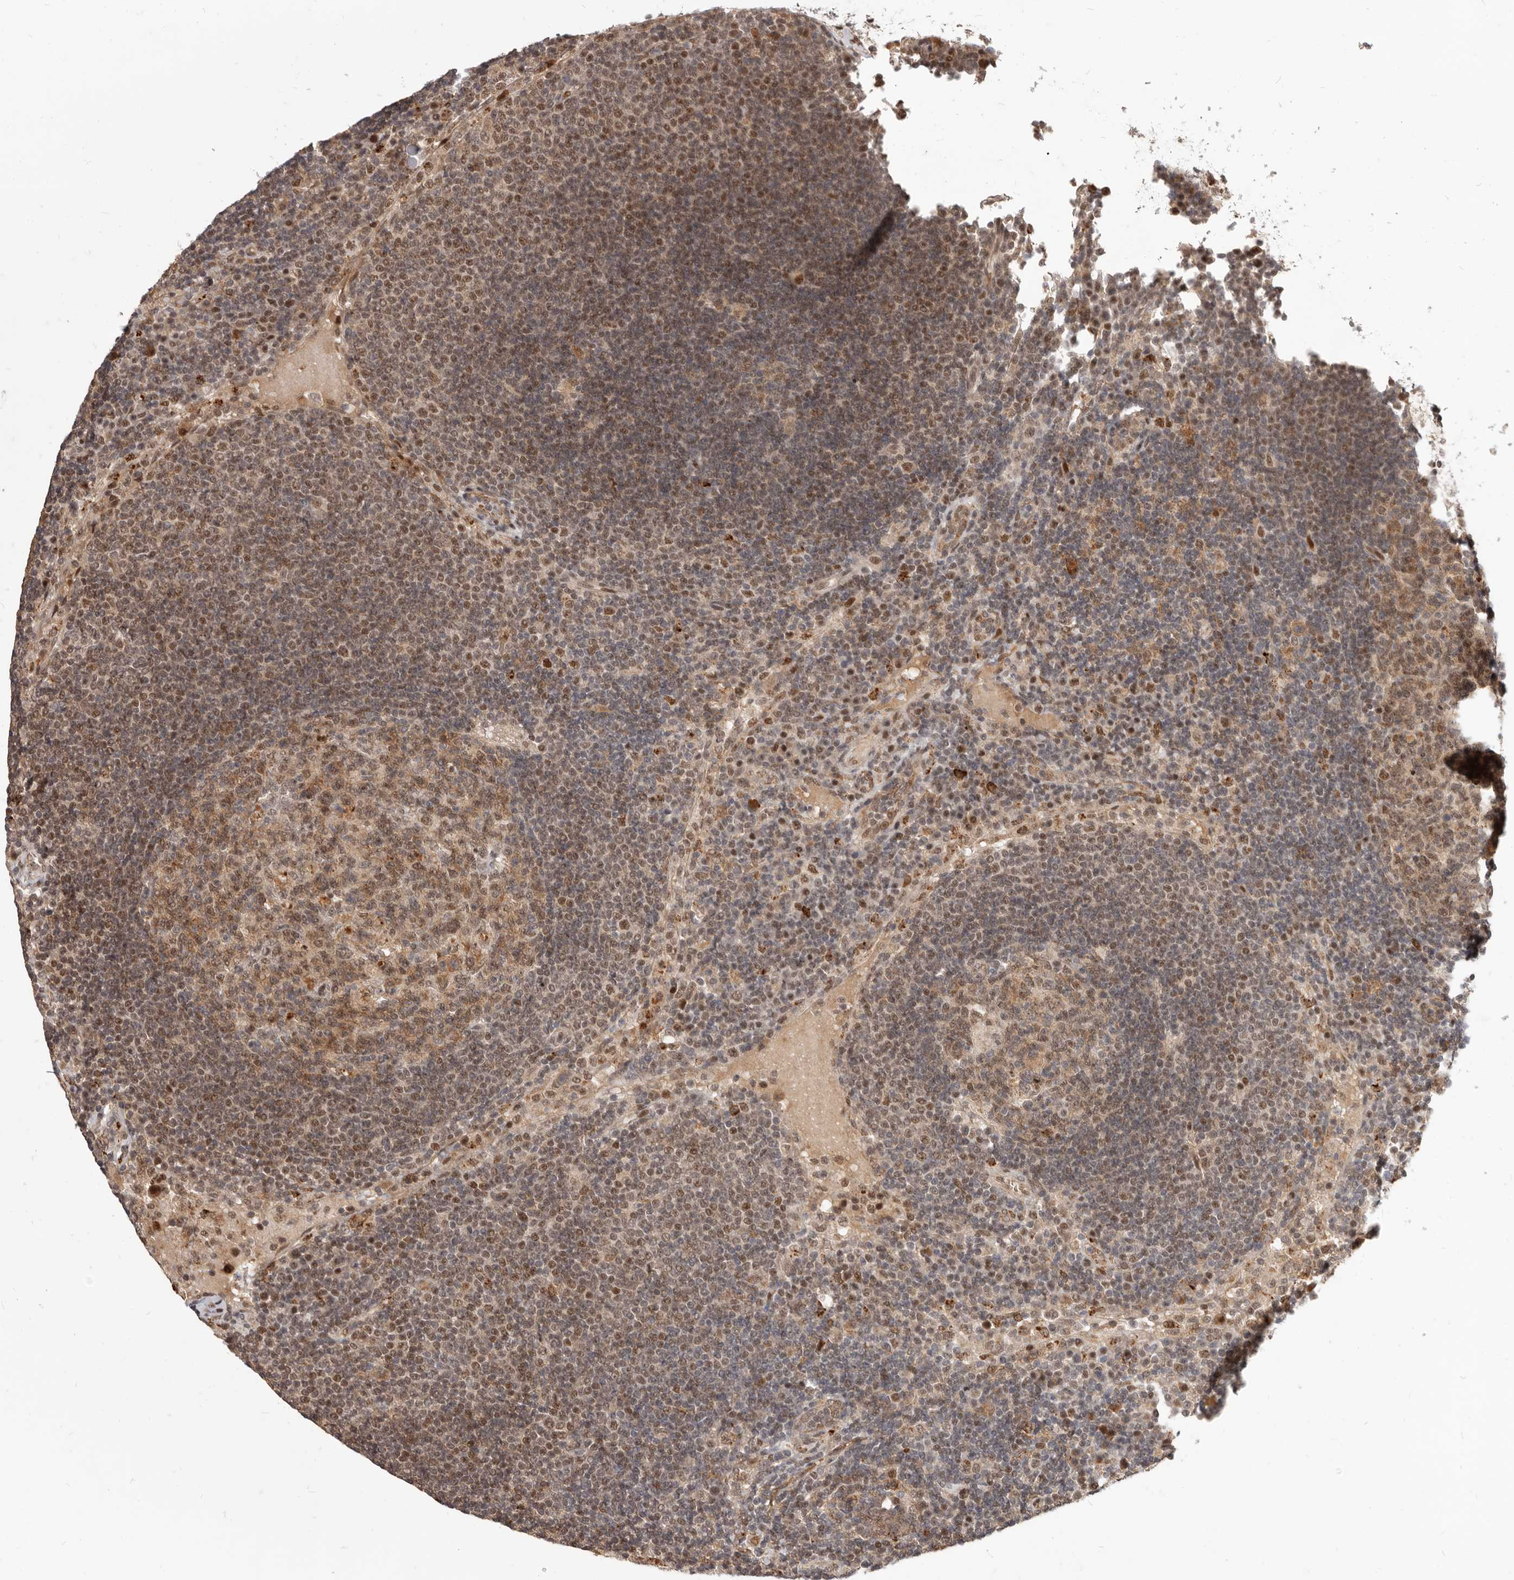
{"staining": {"intensity": "moderate", "quantity": ">75%", "location": "cytoplasmic/membranous,nuclear"}, "tissue": "lymph node", "cell_type": "Germinal center cells", "image_type": "normal", "snomed": [{"axis": "morphology", "description": "Normal tissue, NOS"}, {"axis": "topography", "description": "Lymph node"}], "caption": "Germinal center cells exhibit medium levels of moderate cytoplasmic/membranous,nuclear positivity in approximately >75% of cells in benign human lymph node.", "gene": "NCOA3", "patient": {"sex": "female", "age": 53}}